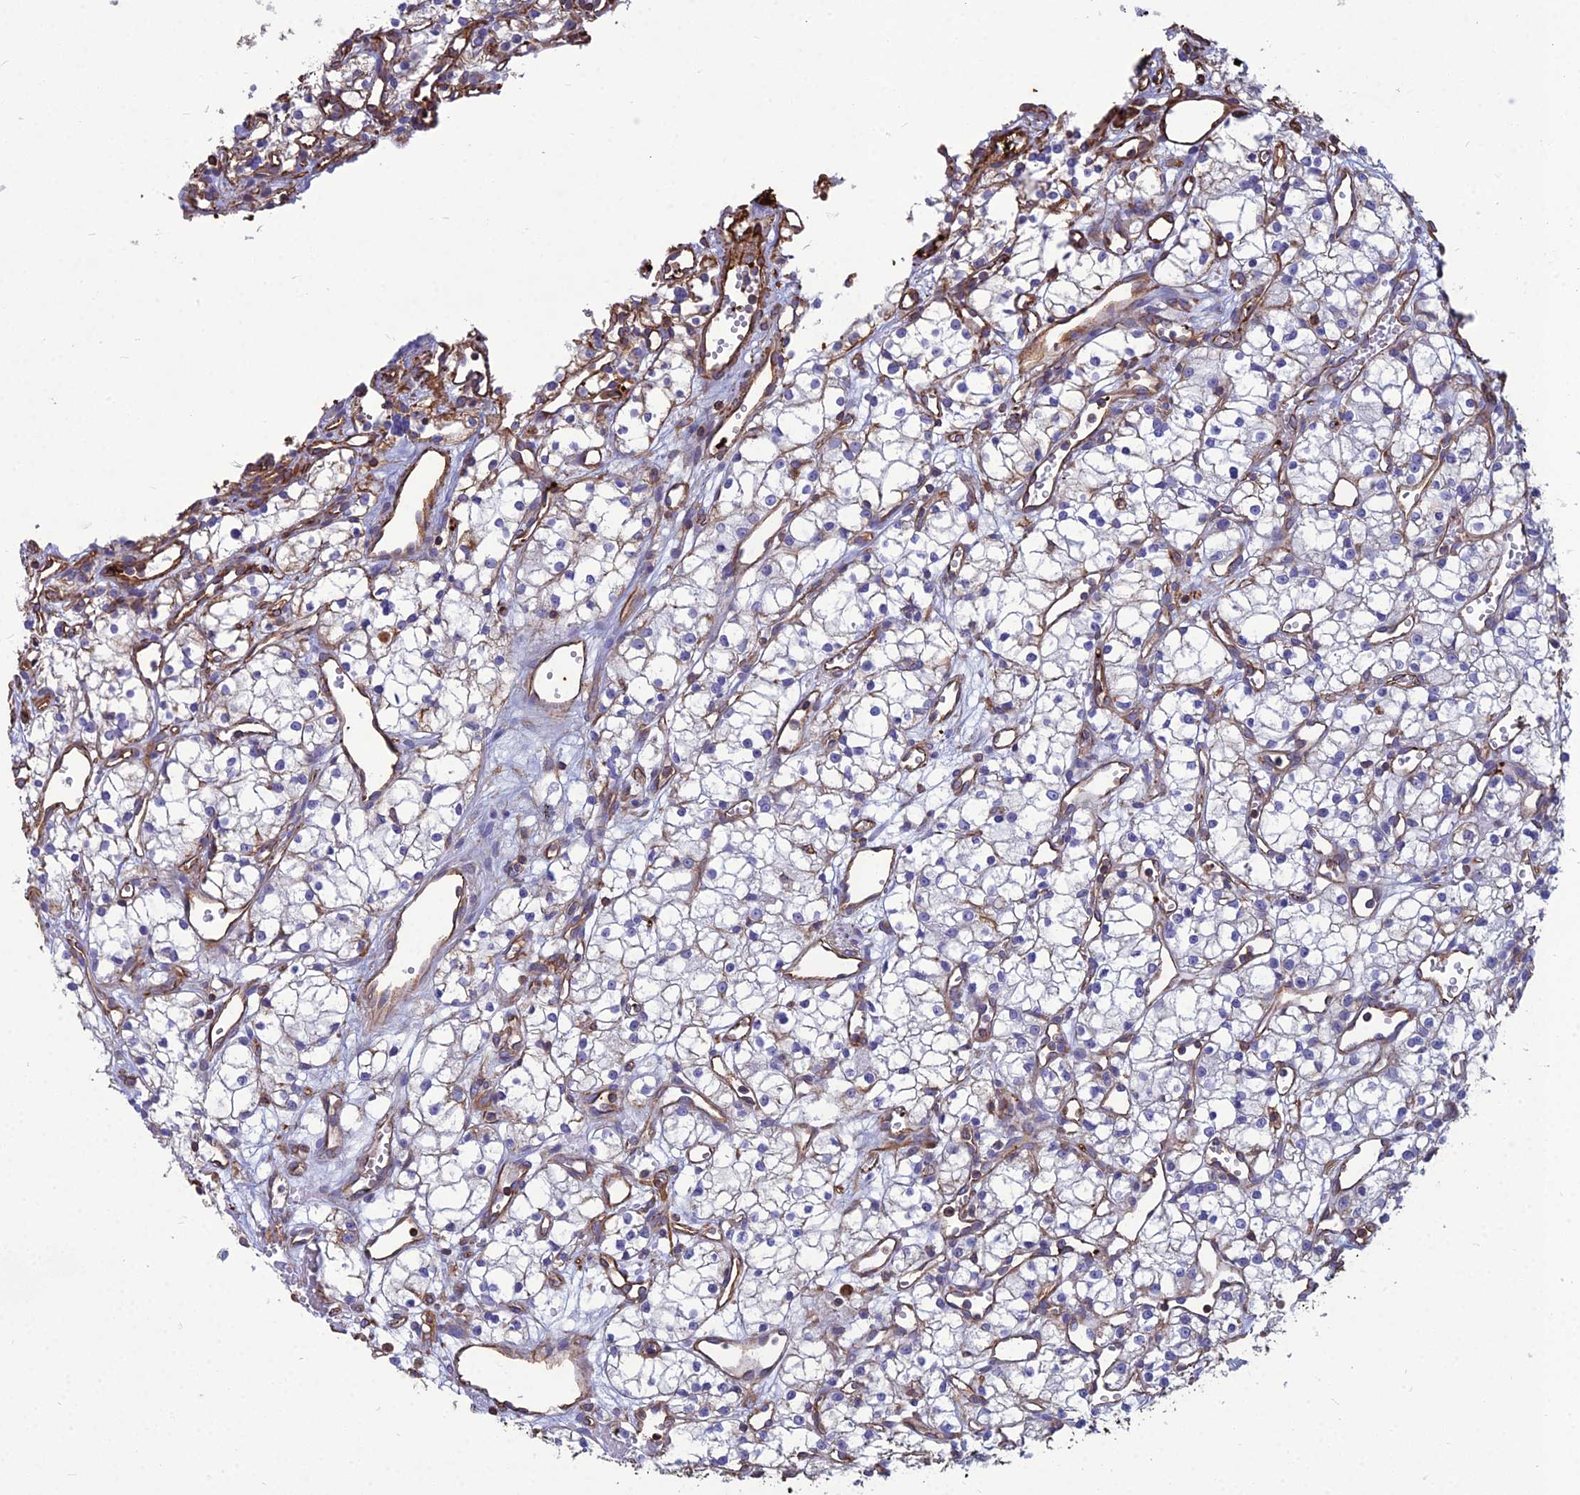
{"staining": {"intensity": "negative", "quantity": "none", "location": "none"}, "tissue": "renal cancer", "cell_type": "Tumor cells", "image_type": "cancer", "snomed": [{"axis": "morphology", "description": "Adenocarcinoma, NOS"}, {"axis": "topography", "description": "Kidney"}], "caption": "Immunohistochemistry (IHC) of human renal cancer (adenocarcinoma) reveals no positivity in tumor cells.", "gene": "PSMD11", "patient": {"sex": "male", "age": 59}}